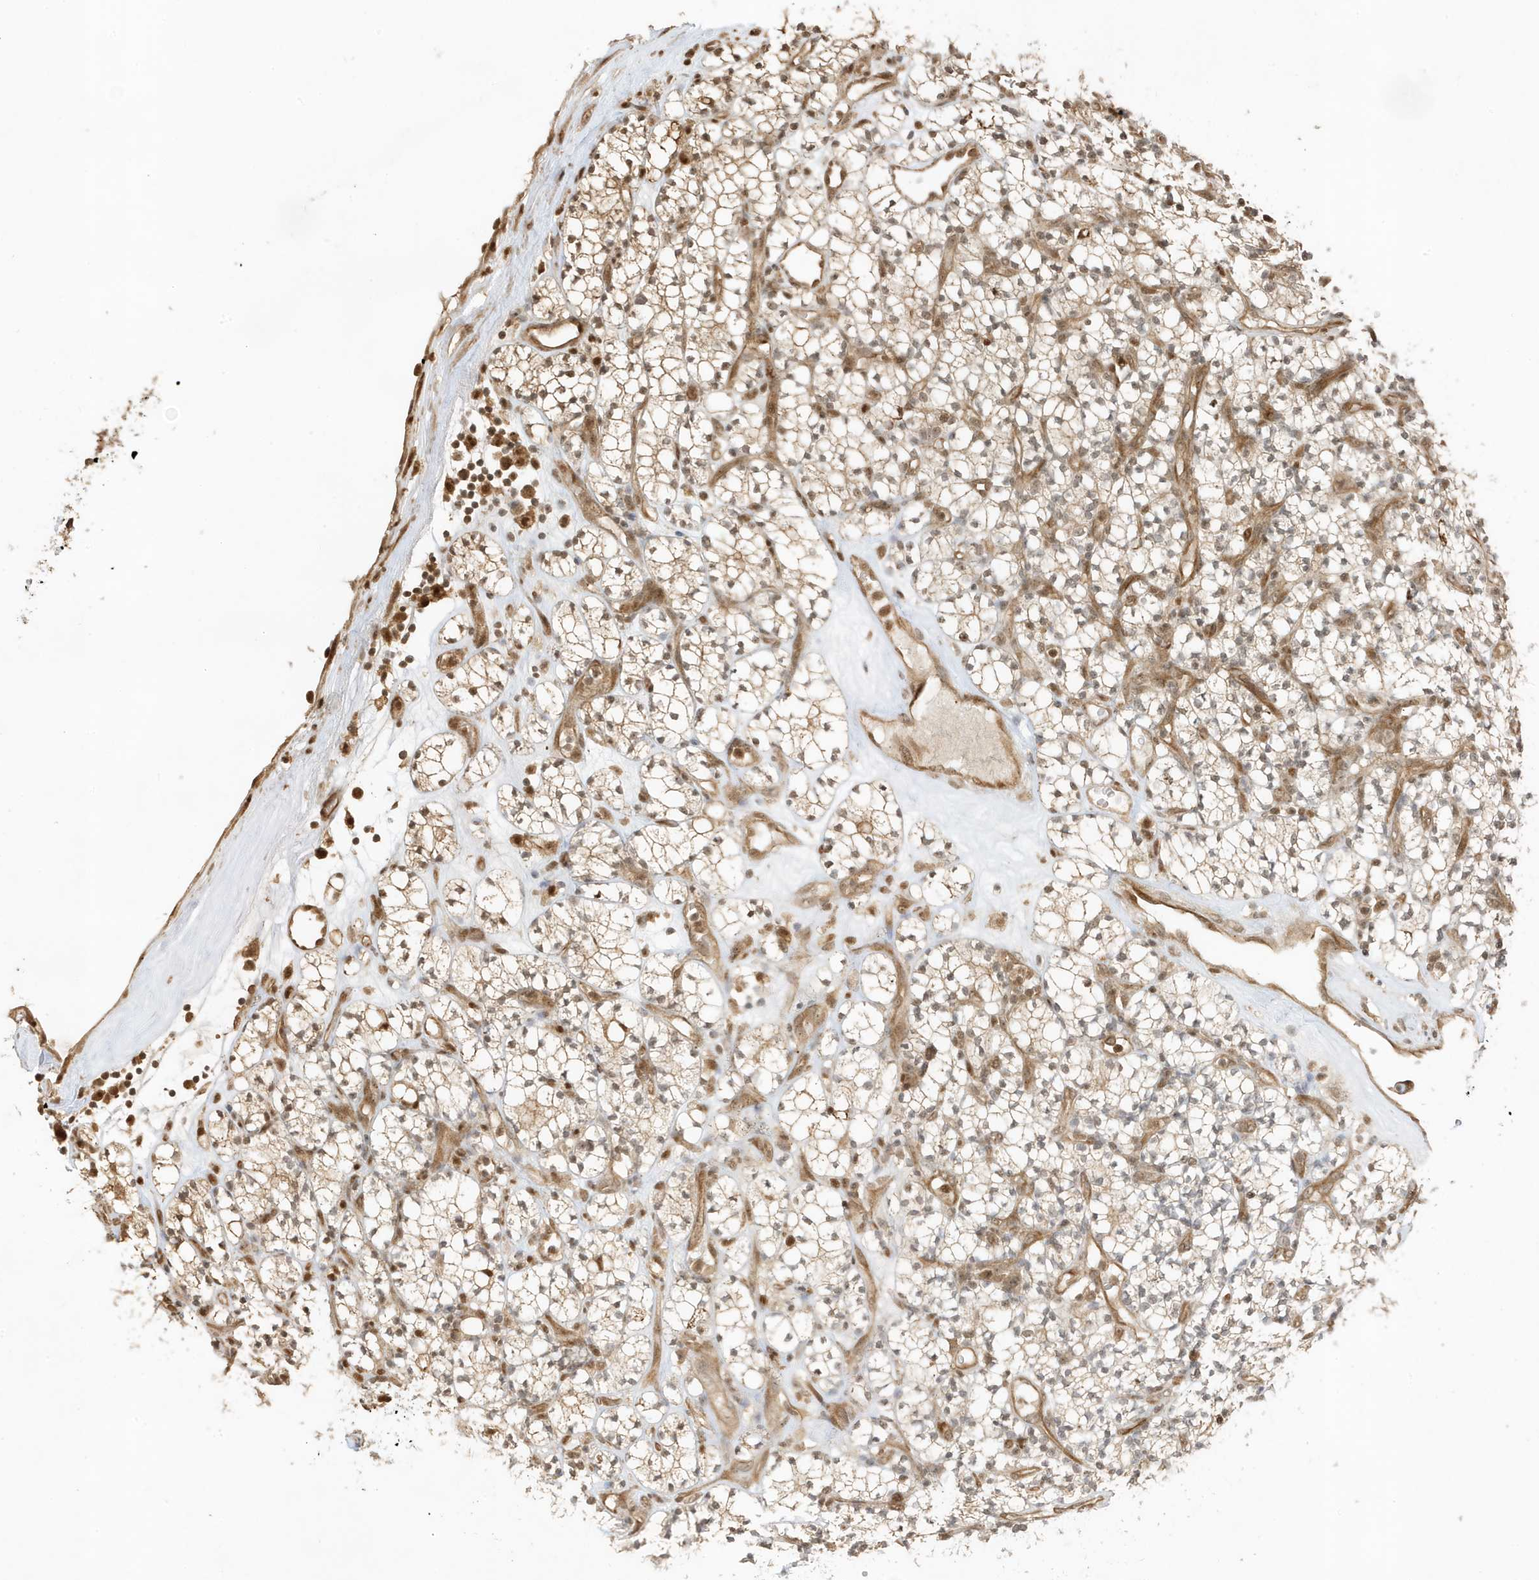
{"staining": {"intensity": "weak", "quantity": "25%-75%", "location": "cytoplasmic/membranous"}, "tissue": "renal cancer", "cell_type": "Tumor cells", "image_type": "cancer", "snomed": [{"axis": "morphology", "description": "Adenocarcinoma, NOS"}, {"axis": "topography", "description": "Kidney"}], "caption": "The micrograph shows immunohistochemical staining of renal adenocarcinoma. There is weak cytoplasmic/membranous expression is appreciated in approximately 25%-75% of tumor cells. (brown staining indicates protein expression, while blue staining denotes nuclei).", "gene": "ZBTB41", "patient": {"sex": "male", "age": 77}}